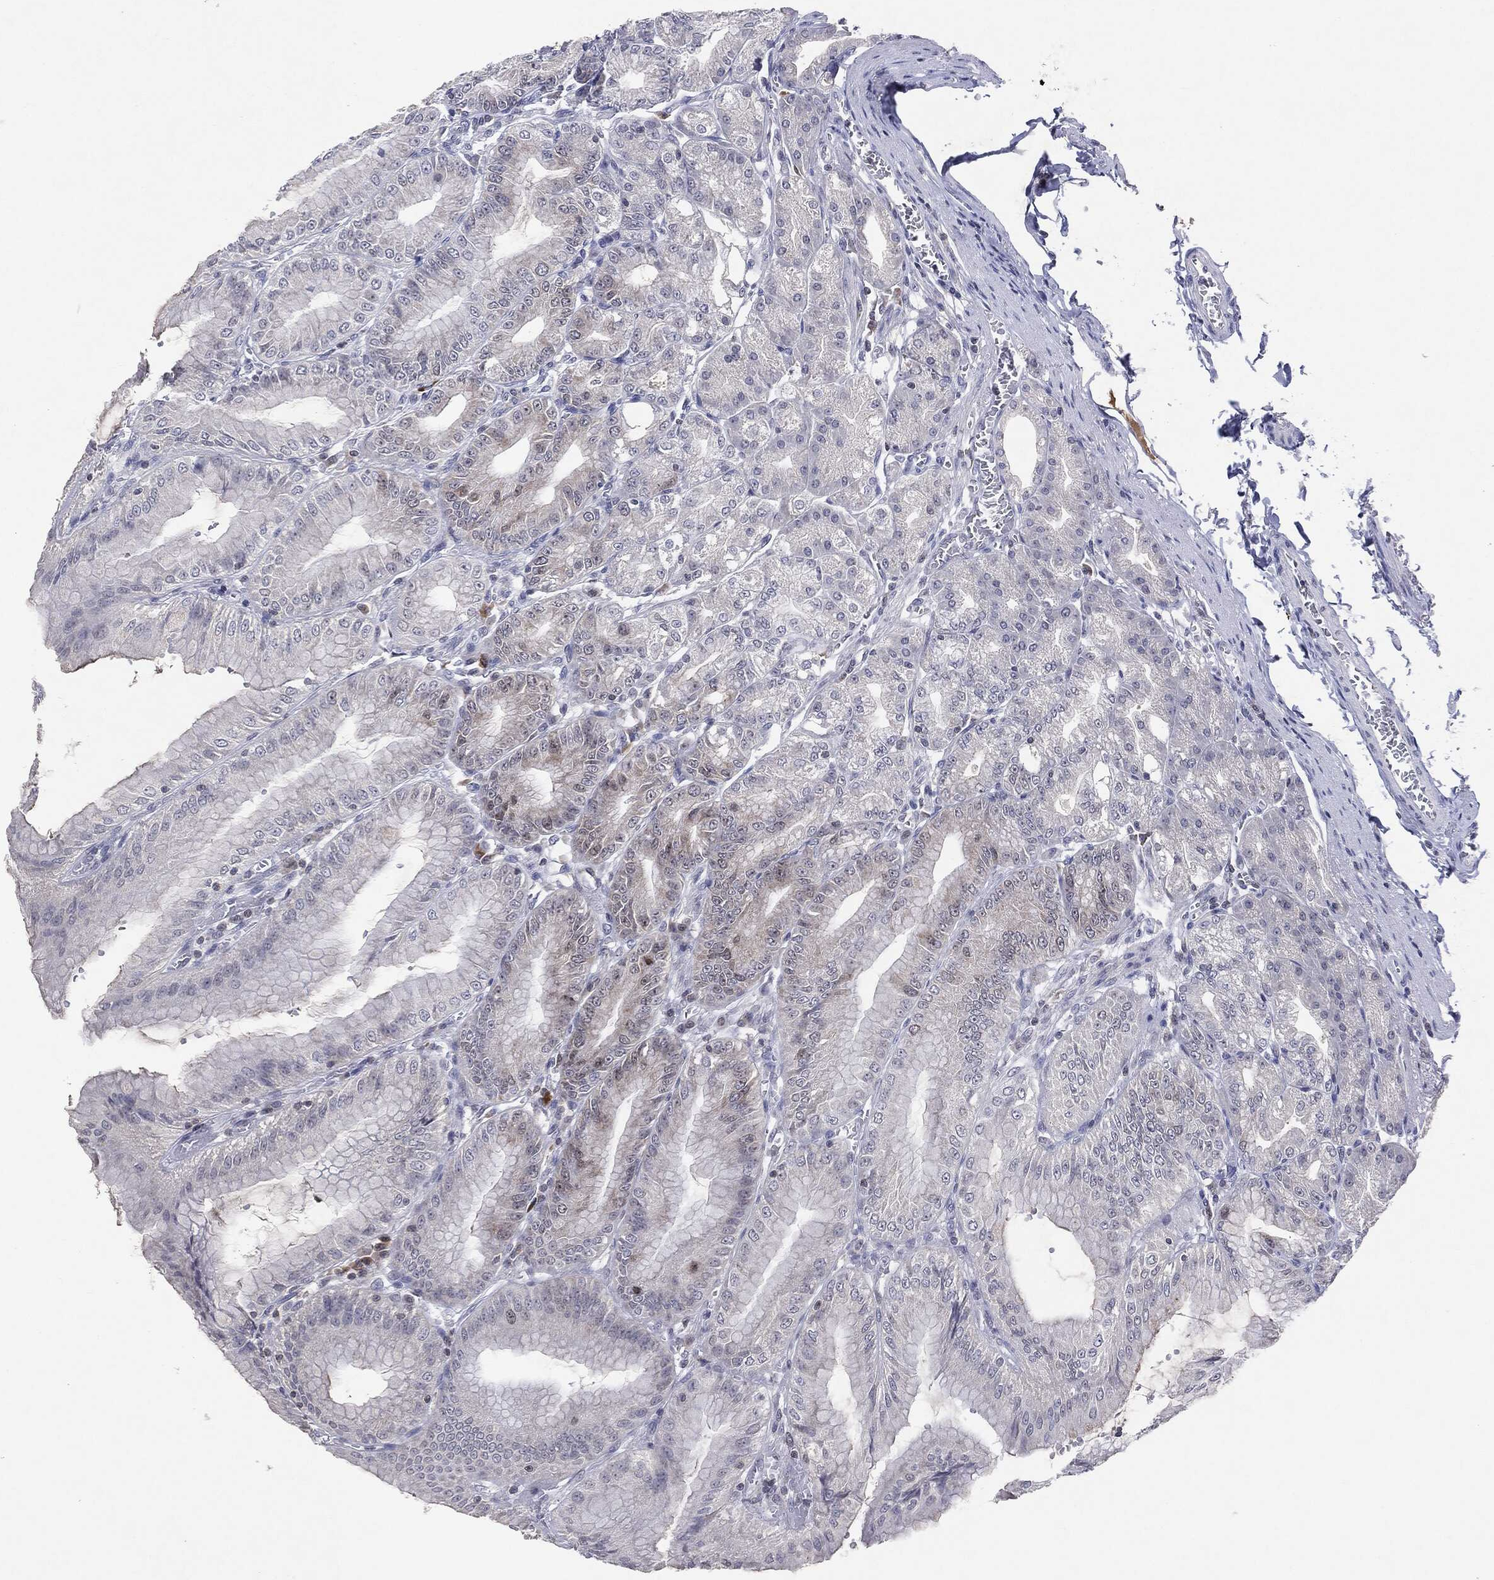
{"staining": {"intensity": "negative", "quantity": "none", "location": "none"}, "tissue": "stomach", "cell_type": "Glandular cells", "image_type": "normal", "snomed": [{"axis": "morphology", "description": "Normal tissue, NOS"}, {"axis": "topography", "description": "Stomach"}], "caption": "This is a image of immunohistochemistry (IHC) staining of benign stomach, which shows no expression in glandular cells. The staining was performed using DAB (3,3'-diaminobenzidine) to visualize the protein expression in brown, while the nuclei were stained in blue with hematoxylin (Magnification: 20x).", "gene": "KIF2C", "patient": {"sex": "male", "age": 71}}